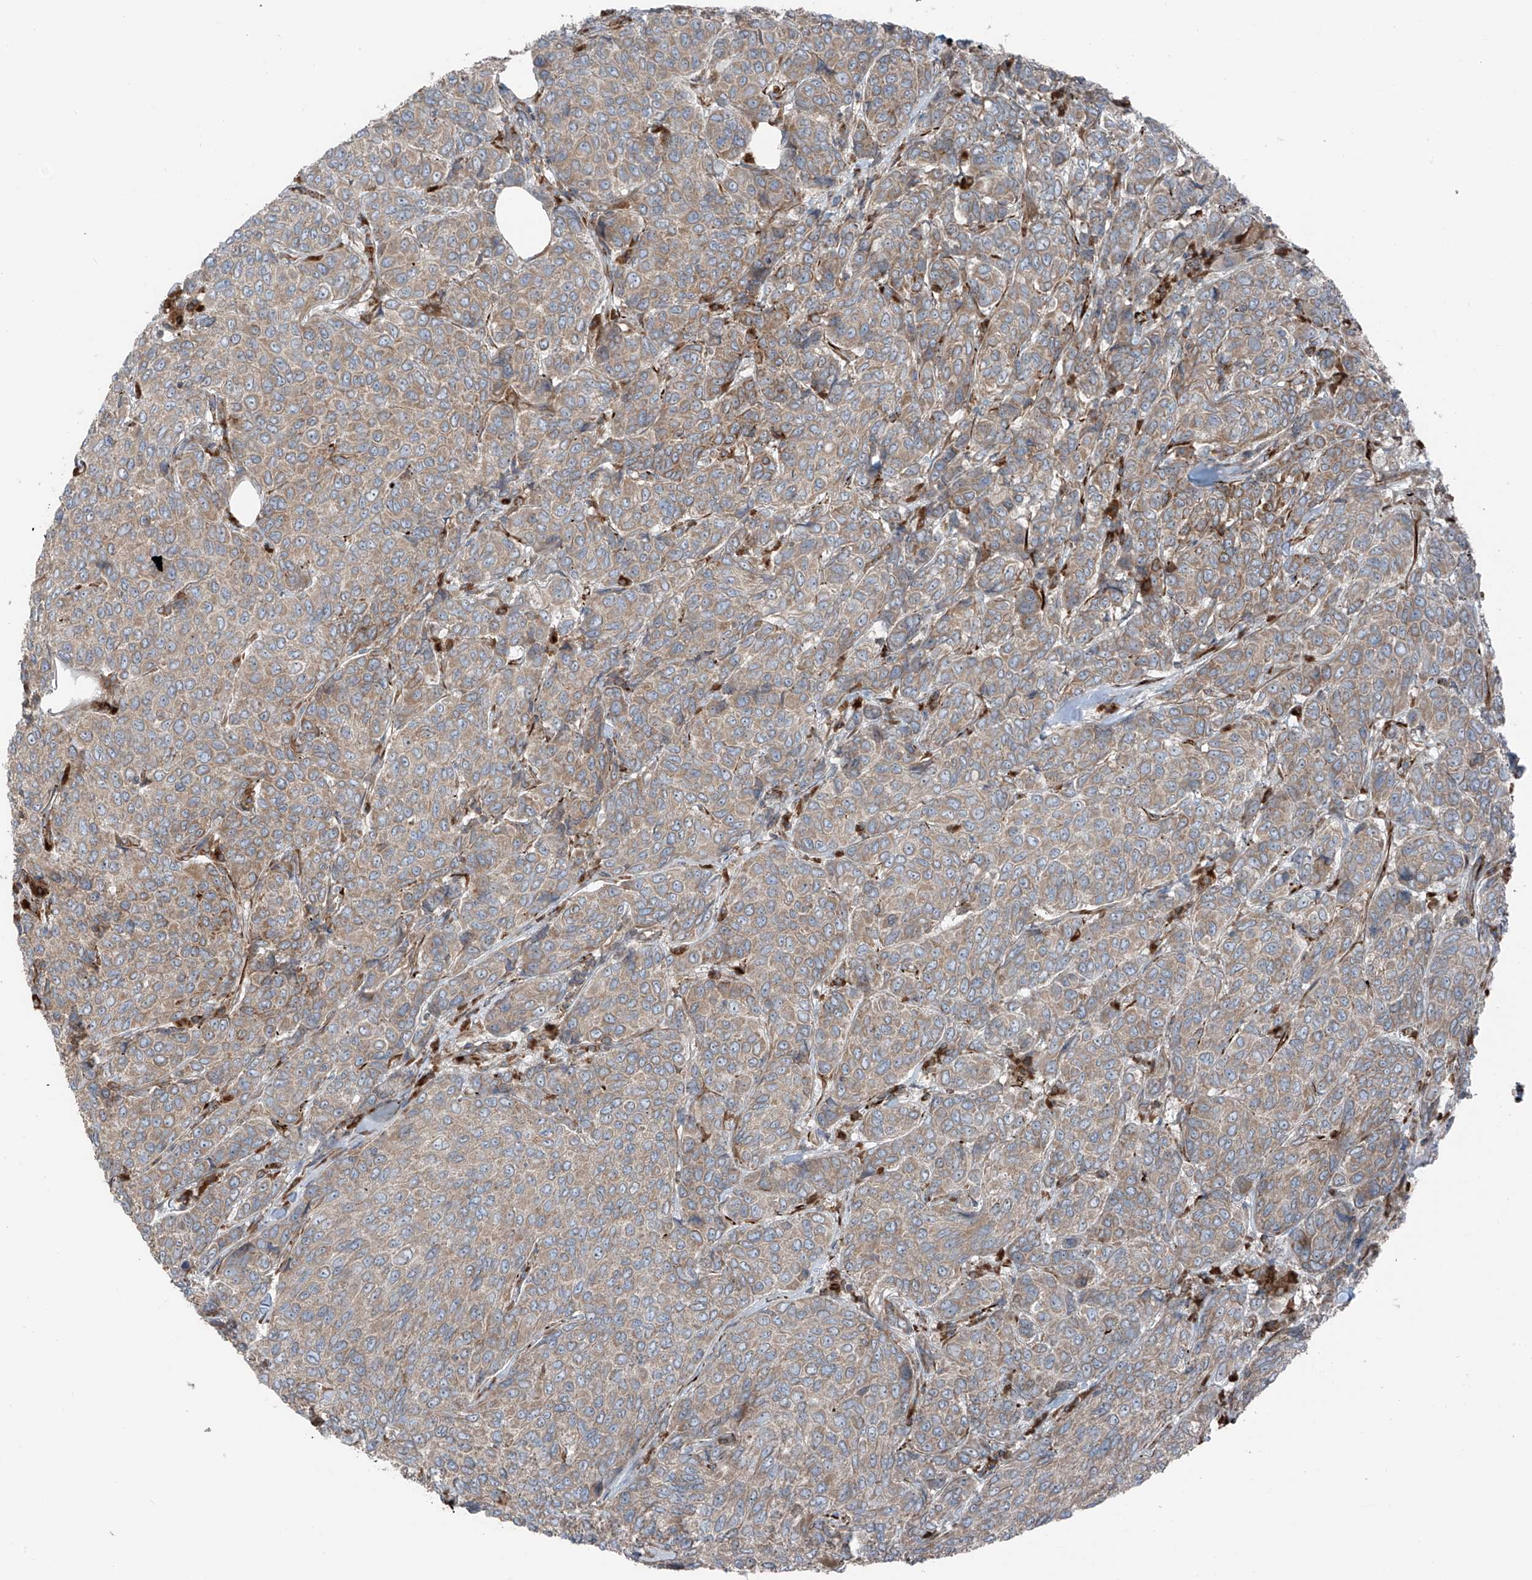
{"staining": {"intensity": "weak", "quantity": ">75%", "location": "cytoplasmic/membranous"}, "tissue": "breast cancer", "cell_type": "Tumor cells", "image_type": "cancer", "snomed": [{"axis": "morphology", "description": "Duct carcinoma"}, {"axis": "topography", "description": "Breast"}], "caption": "Infiltrating ductal carcinoma (breast) tissue demonstrates weak cytoplasmic/membranous positivity in about >75% of tumor cells, visualized by immunohistochemistry. (DAB (3,3'-diaminobenzidine) IHC with brightfield microscopy, high magnification).", "gene": "ERLEC1", "patient": {"sex": "female", "age": 55}}